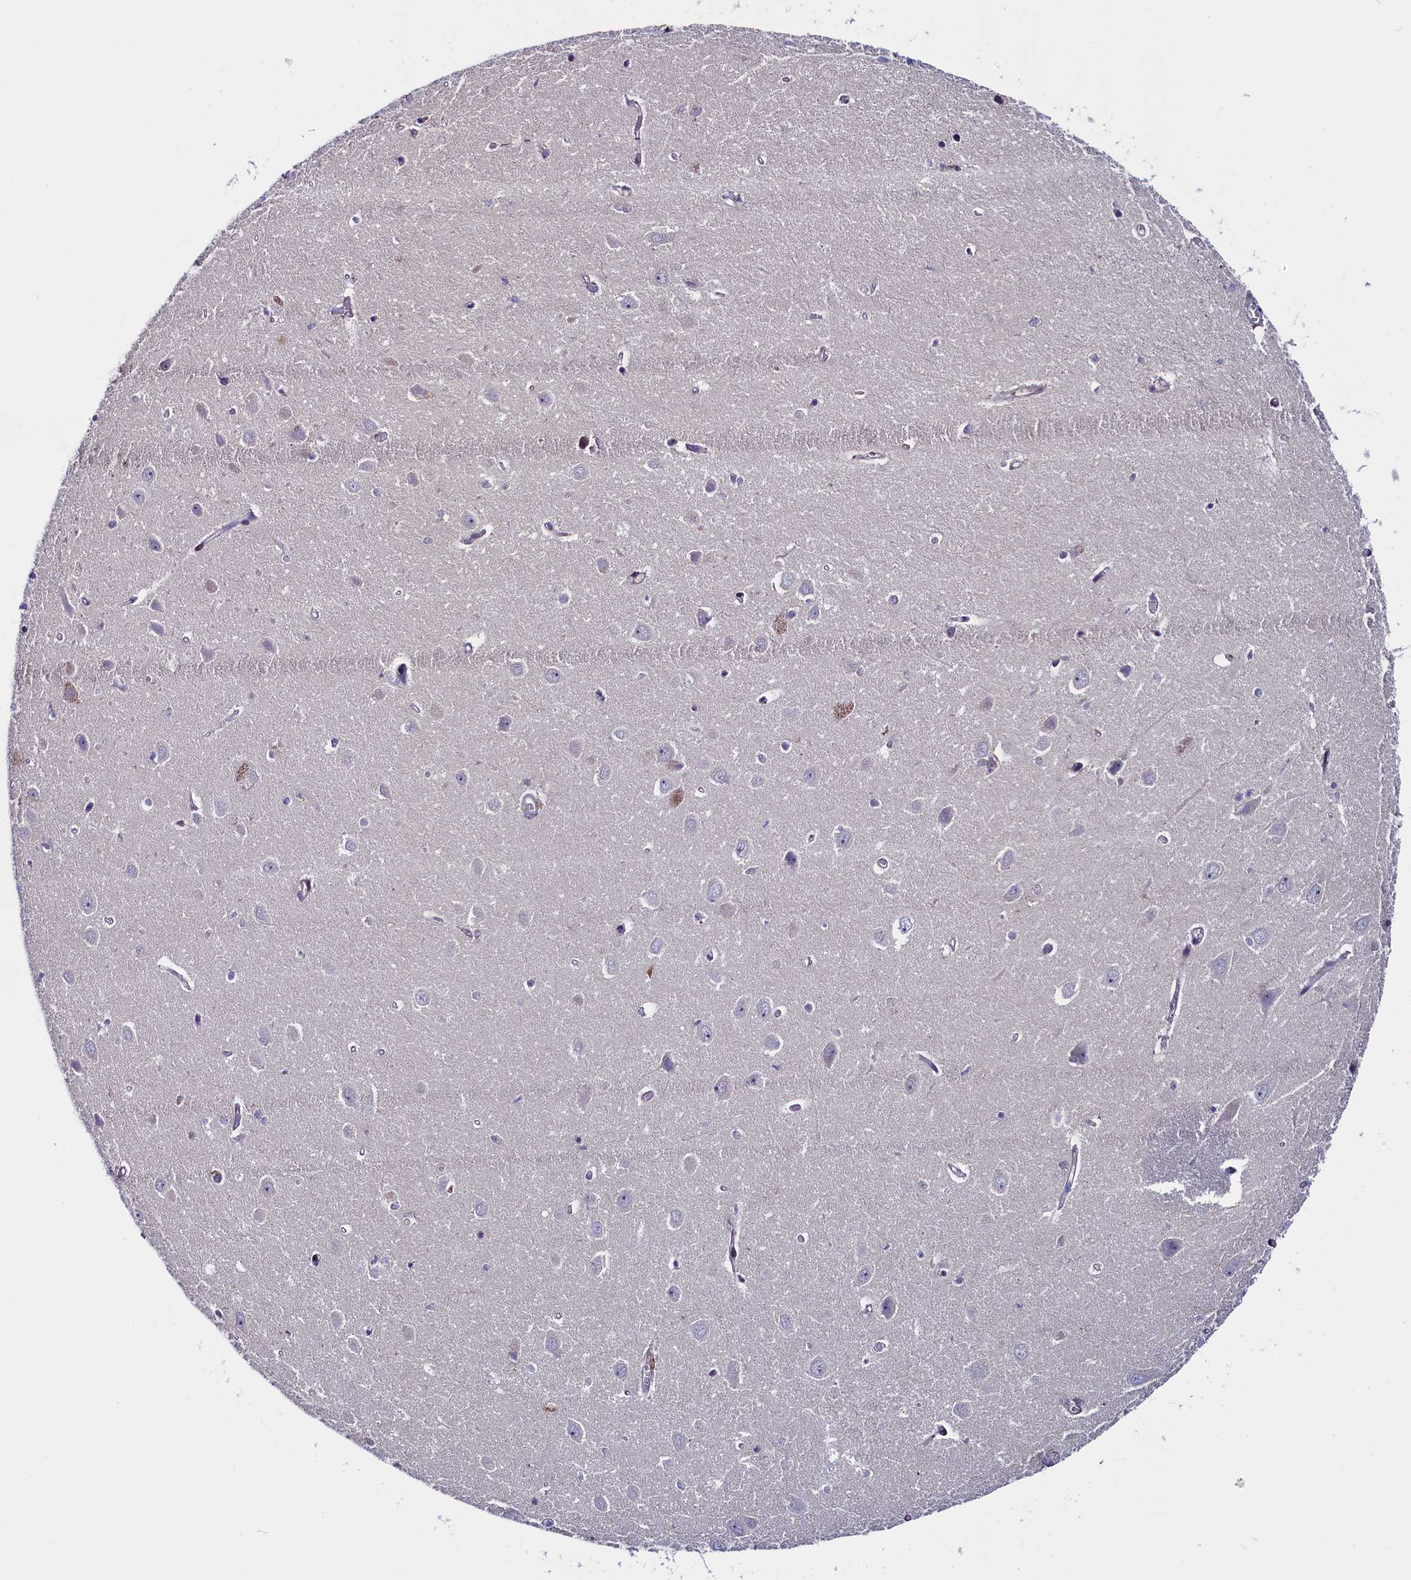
{"staining": {"intensity": "negative", "quantity": "none", "location": "none"}, "tissue": "hippocampus", "cell_type": "Glial cells", "image_type": "normal", "snomed": [{"axis": "morphology", "description": "Normal tissue, NOS"}, {"axis": "topography", "description": "Hippocampus"}], "caption": "This is a photomicrograph of immunohistochemistry (IHC) staining of normal hippocampus, which shows no positivity in glial cells. (DAB IHC visualized using brightfield microscopy, high magnification).", "gene": "CIAPIN1", "patient": {"sex": "female", "age": 64}}